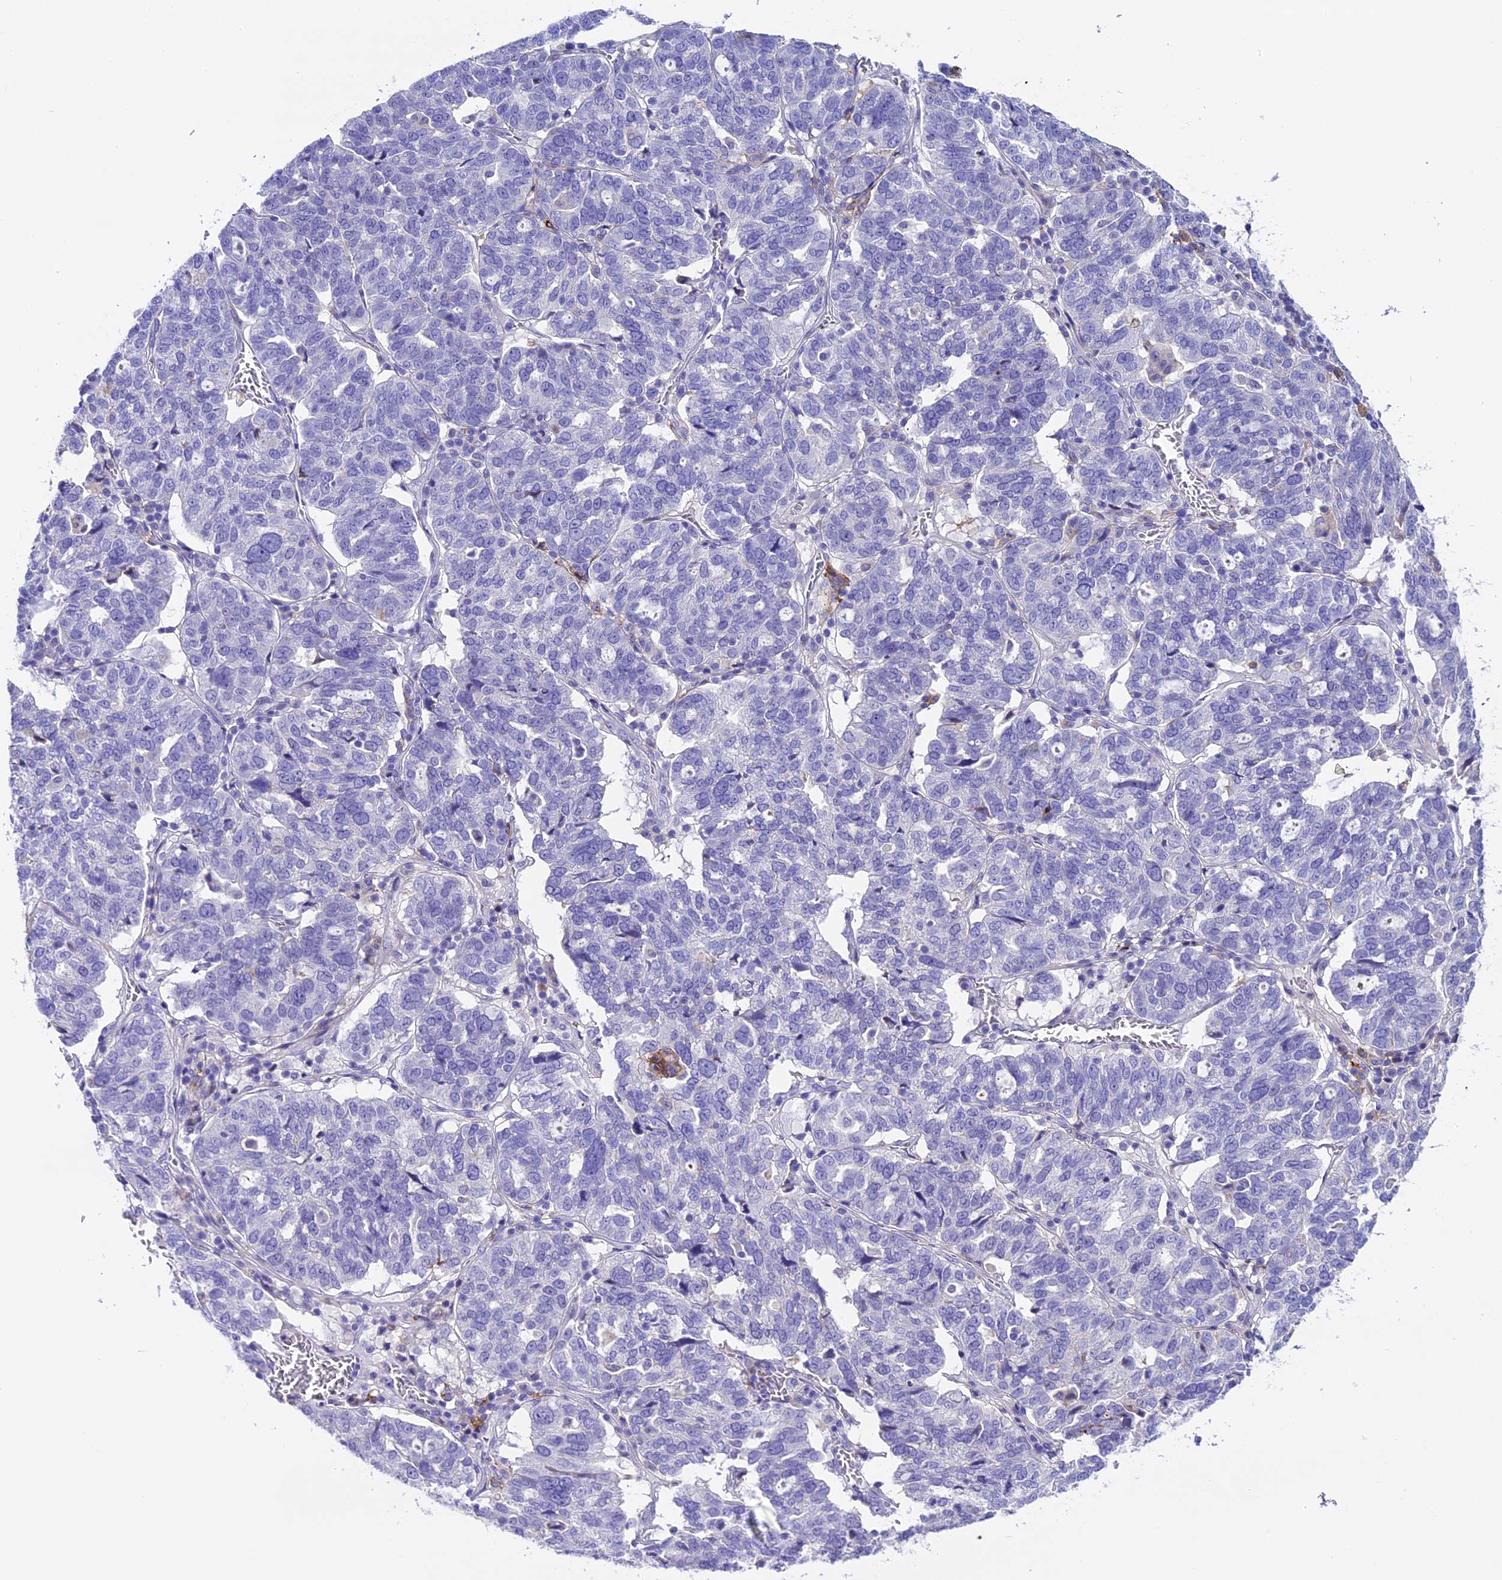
{"staining": {"intensity": "negative", "quantity": "none", "location": "none"}, "tissue": "ovarian cancer", "cell_type": "Tumor cells", "image_type": "cancer", "snomed": [{"axis": "morphology", "description": "Cystadenocarcinoma, serous, NOS"}, {"axis": "topography", "description": "Ovary"}], "caption": "A histopathology image of human ovarian serous cystadenocarcinoma is negative for staining in tumor cells.", "gene": "NOD2", "patient": {"sex": "female", "age": 59}}